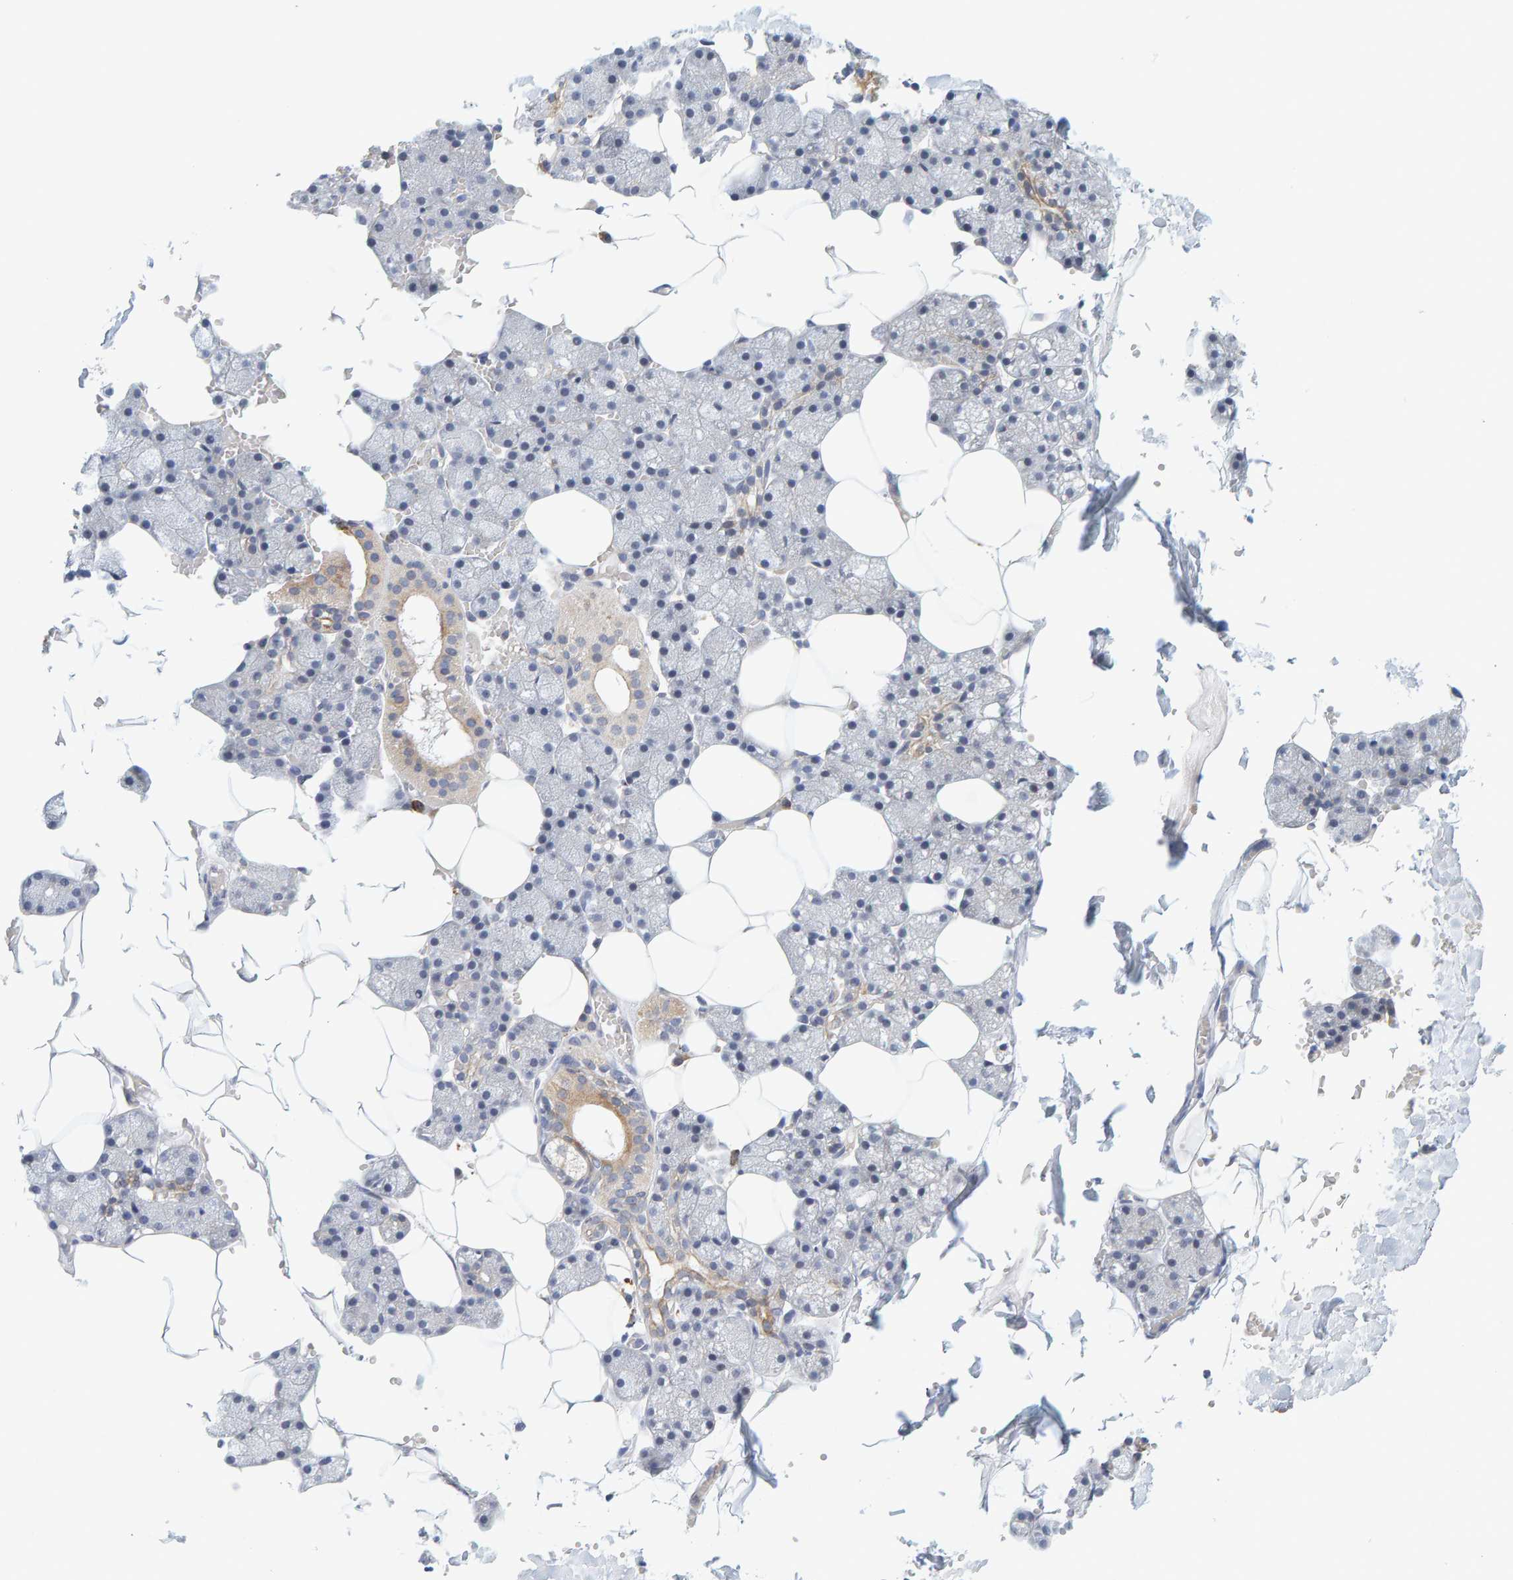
{"staining": {"intensity": "moderate", "quantity": "<25%", "location": "cytoplasmic/membranous"}, "tissue": "salivary gland", "cell_type": "Glandular cells", "image_type": "normal", "snomed": [{"axis": "morphology", "description": "Normal tissue, NOS"}, {"axis": "topography", "description": "Salivary gland"}], "caption": "Moderate cytoplasmic/membranous protein staining is present in about <25% of glandular cells in salivary gland. The protein is shown in brown color, while the nuclei are stained blue.", "gene": "ZNF77", "patient": {"sex": "male", "age": 62}}